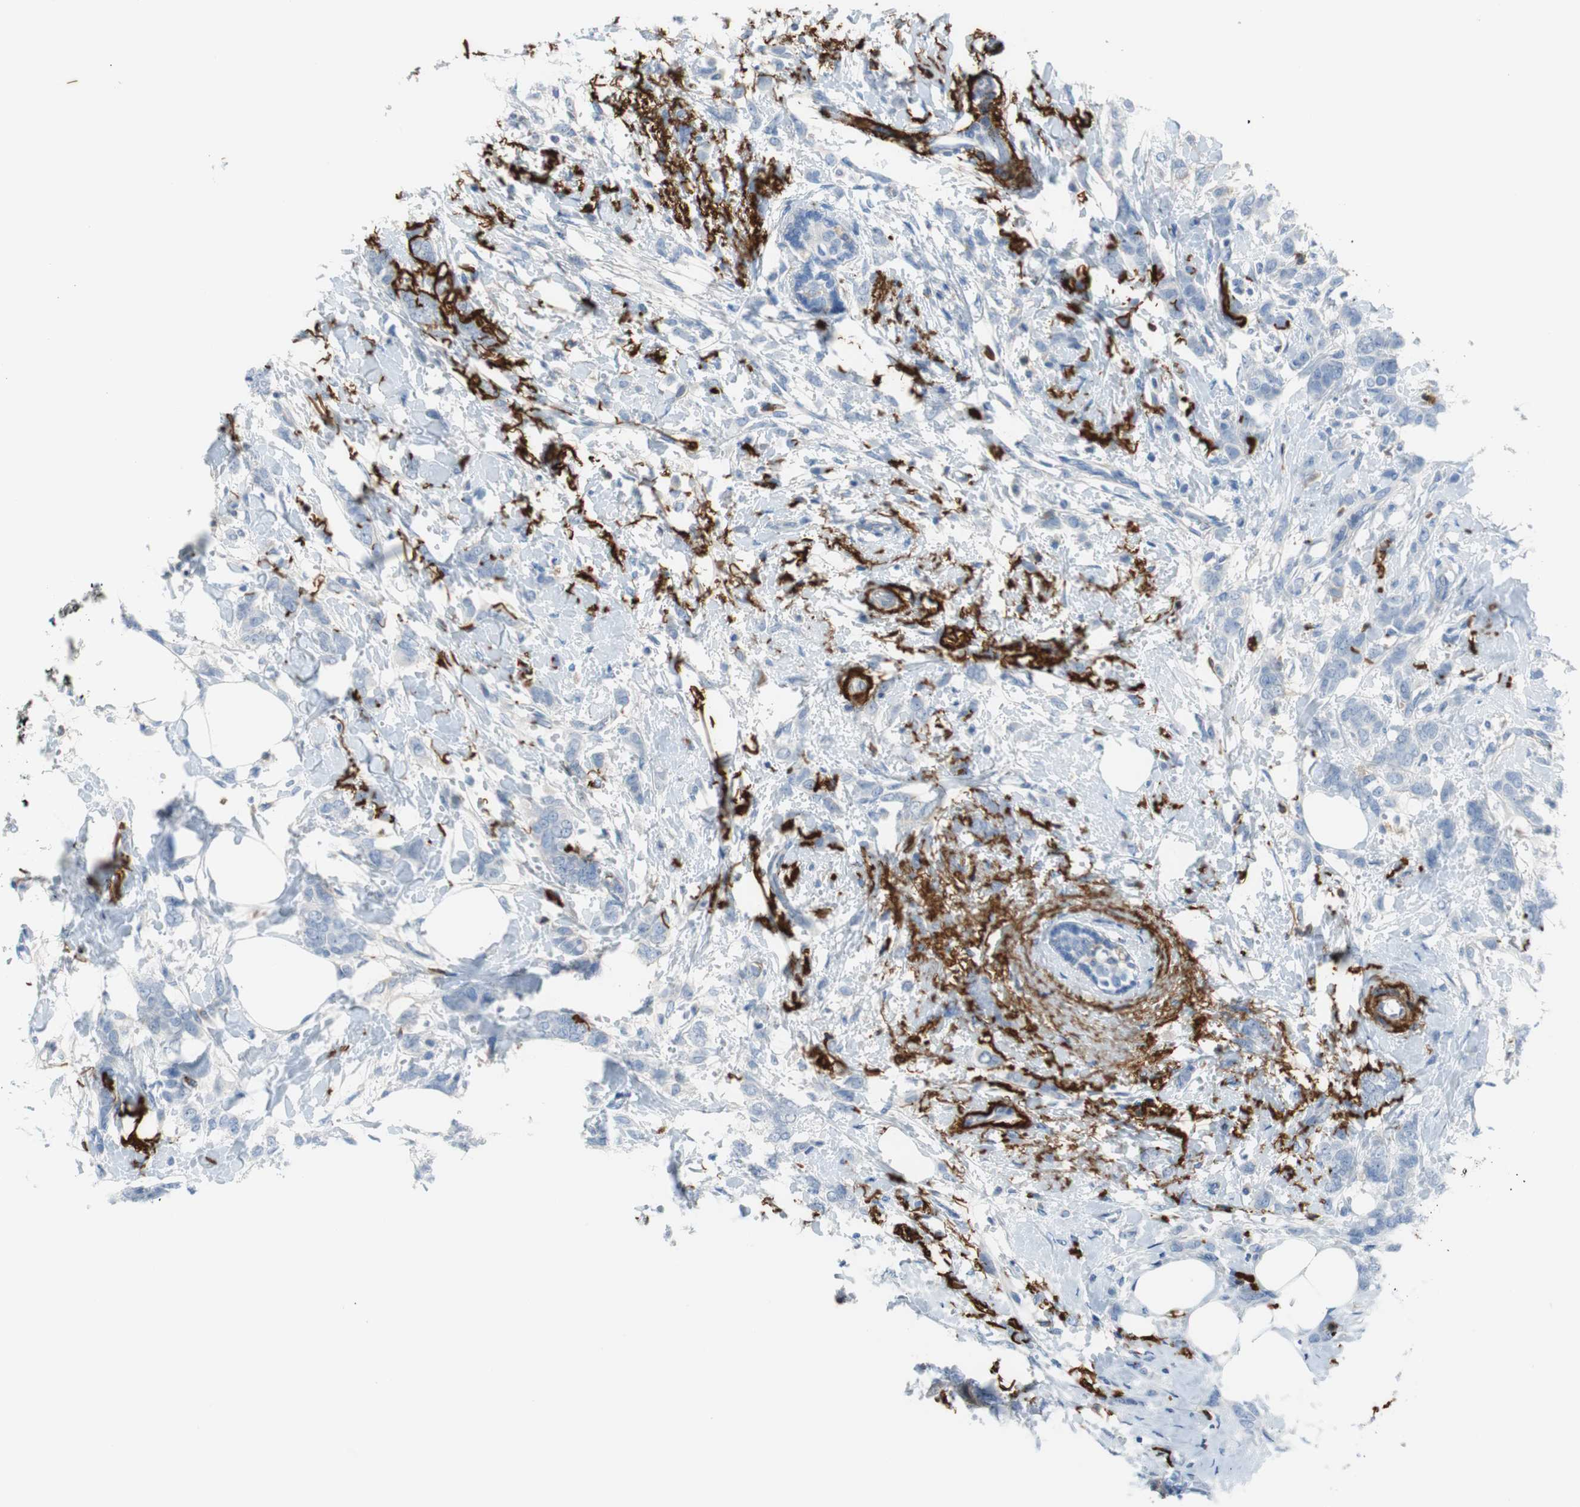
{"staining": {"intensity": "negative", "quantity": "none", "location": "none"}, "tissue": "breast cancer", "cell_type": "Tumor cells", "image_type": "cancer", "snomed": [{"axis": "morphology", "description": "Lobular carcinoma, in situ"}, {"axis": "morphology", "description": "Lobular carcinoma"}, {"axis": "topography", "description": "Breast"}], "caption": "Tumor cells show no significant staining in lobular carcinoma in situ (breast). (DAB IHC, high magnification).", "gene": "APCS", "patient": {"sex": "female", "age": 41}}